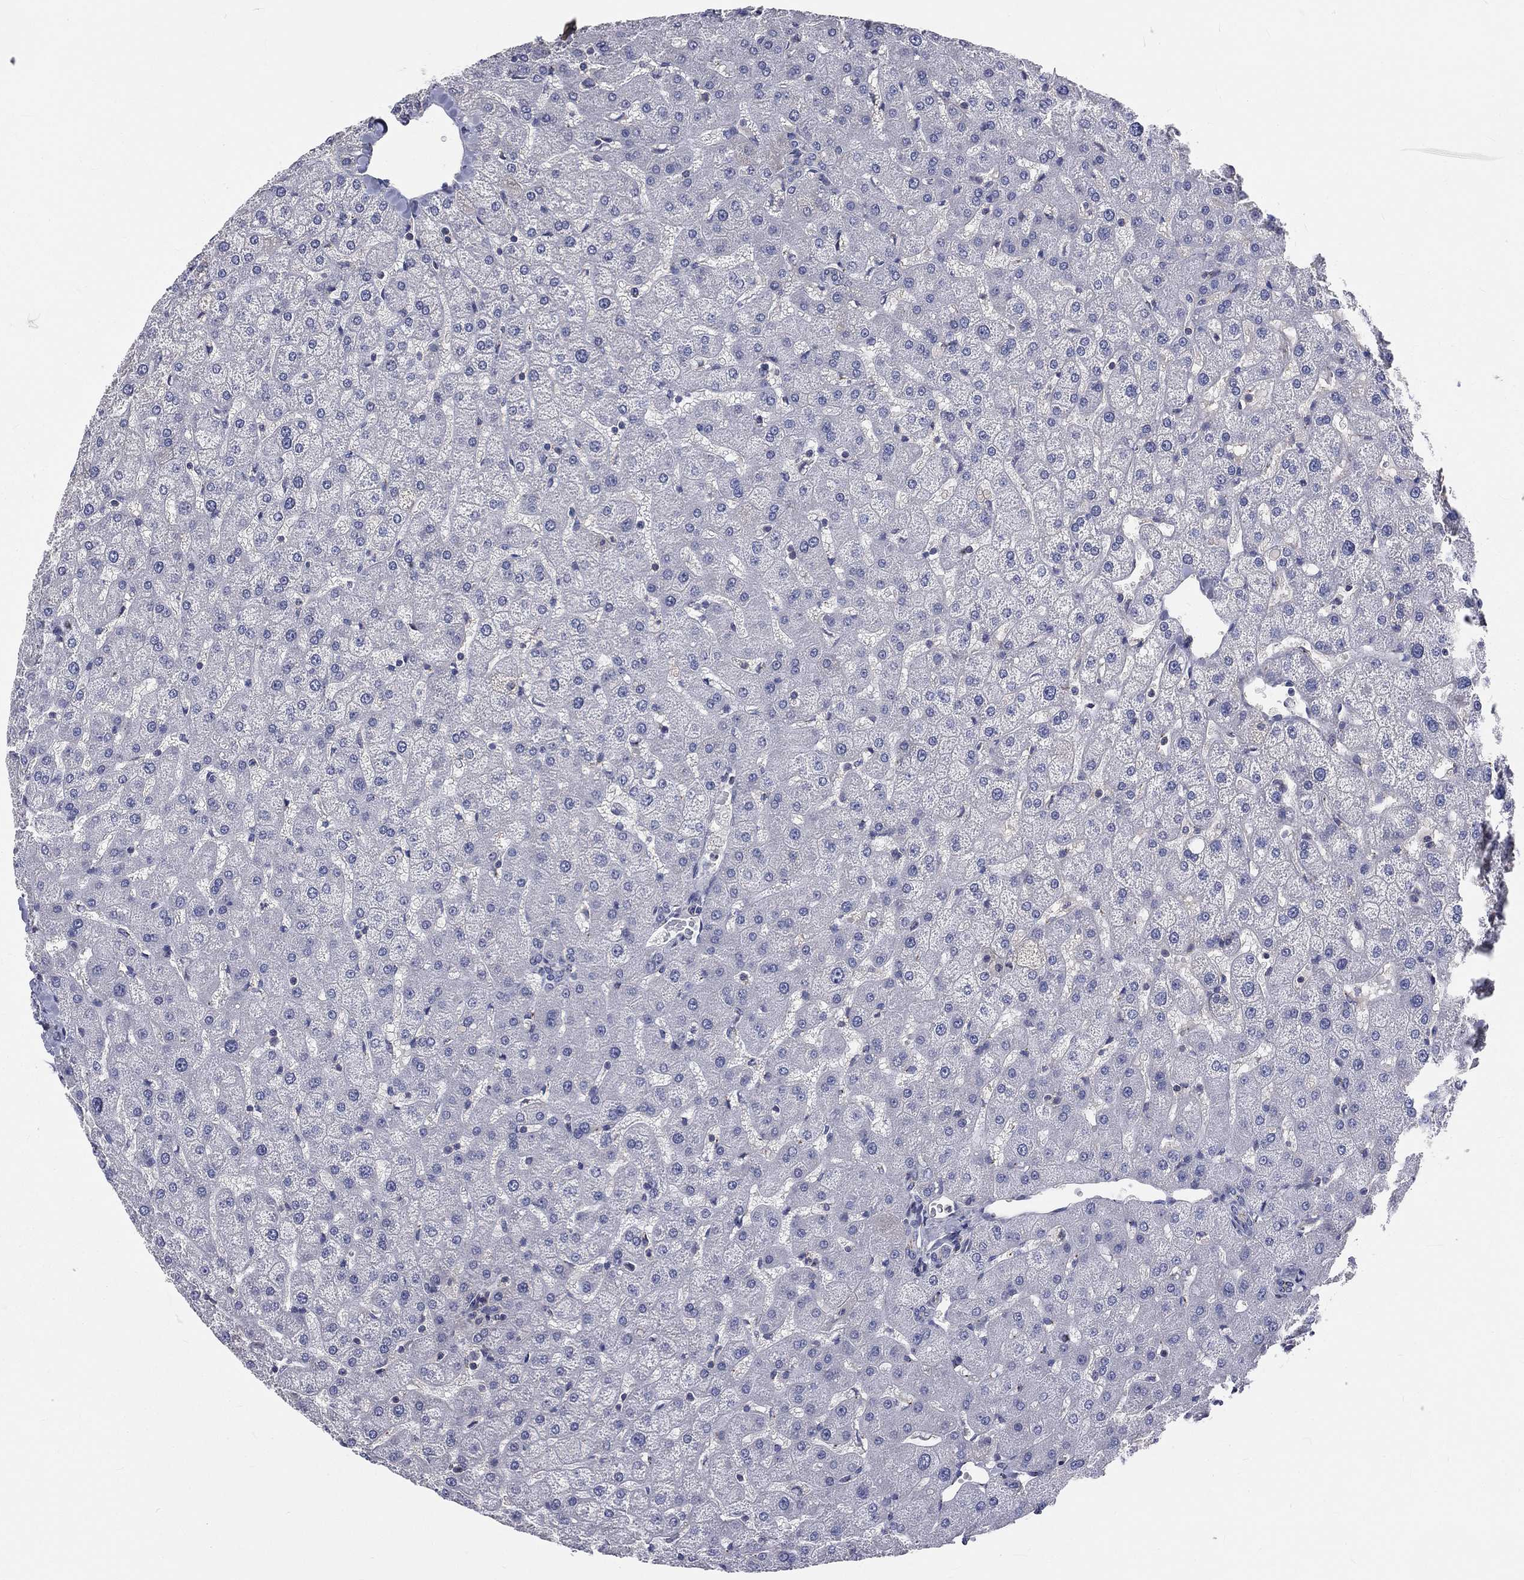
{"staining": {"intensity": "negative", "quantity": "none", "location": "none"}, "tissue": "liver", "cell_type": "Cholangiocytes", "image_type": "normal", "snomed": [{"axis": "morphology", "description": "Normal tissue, NOS"}, {"axis": "topography", "description": "Liver"}], "caption": "Immunohistochemistry (IHC) of unremarkable liver shows no staining in cholangiocytes.", "gene": "CROCC", "patient": {"sex": "female", "age": 50}}